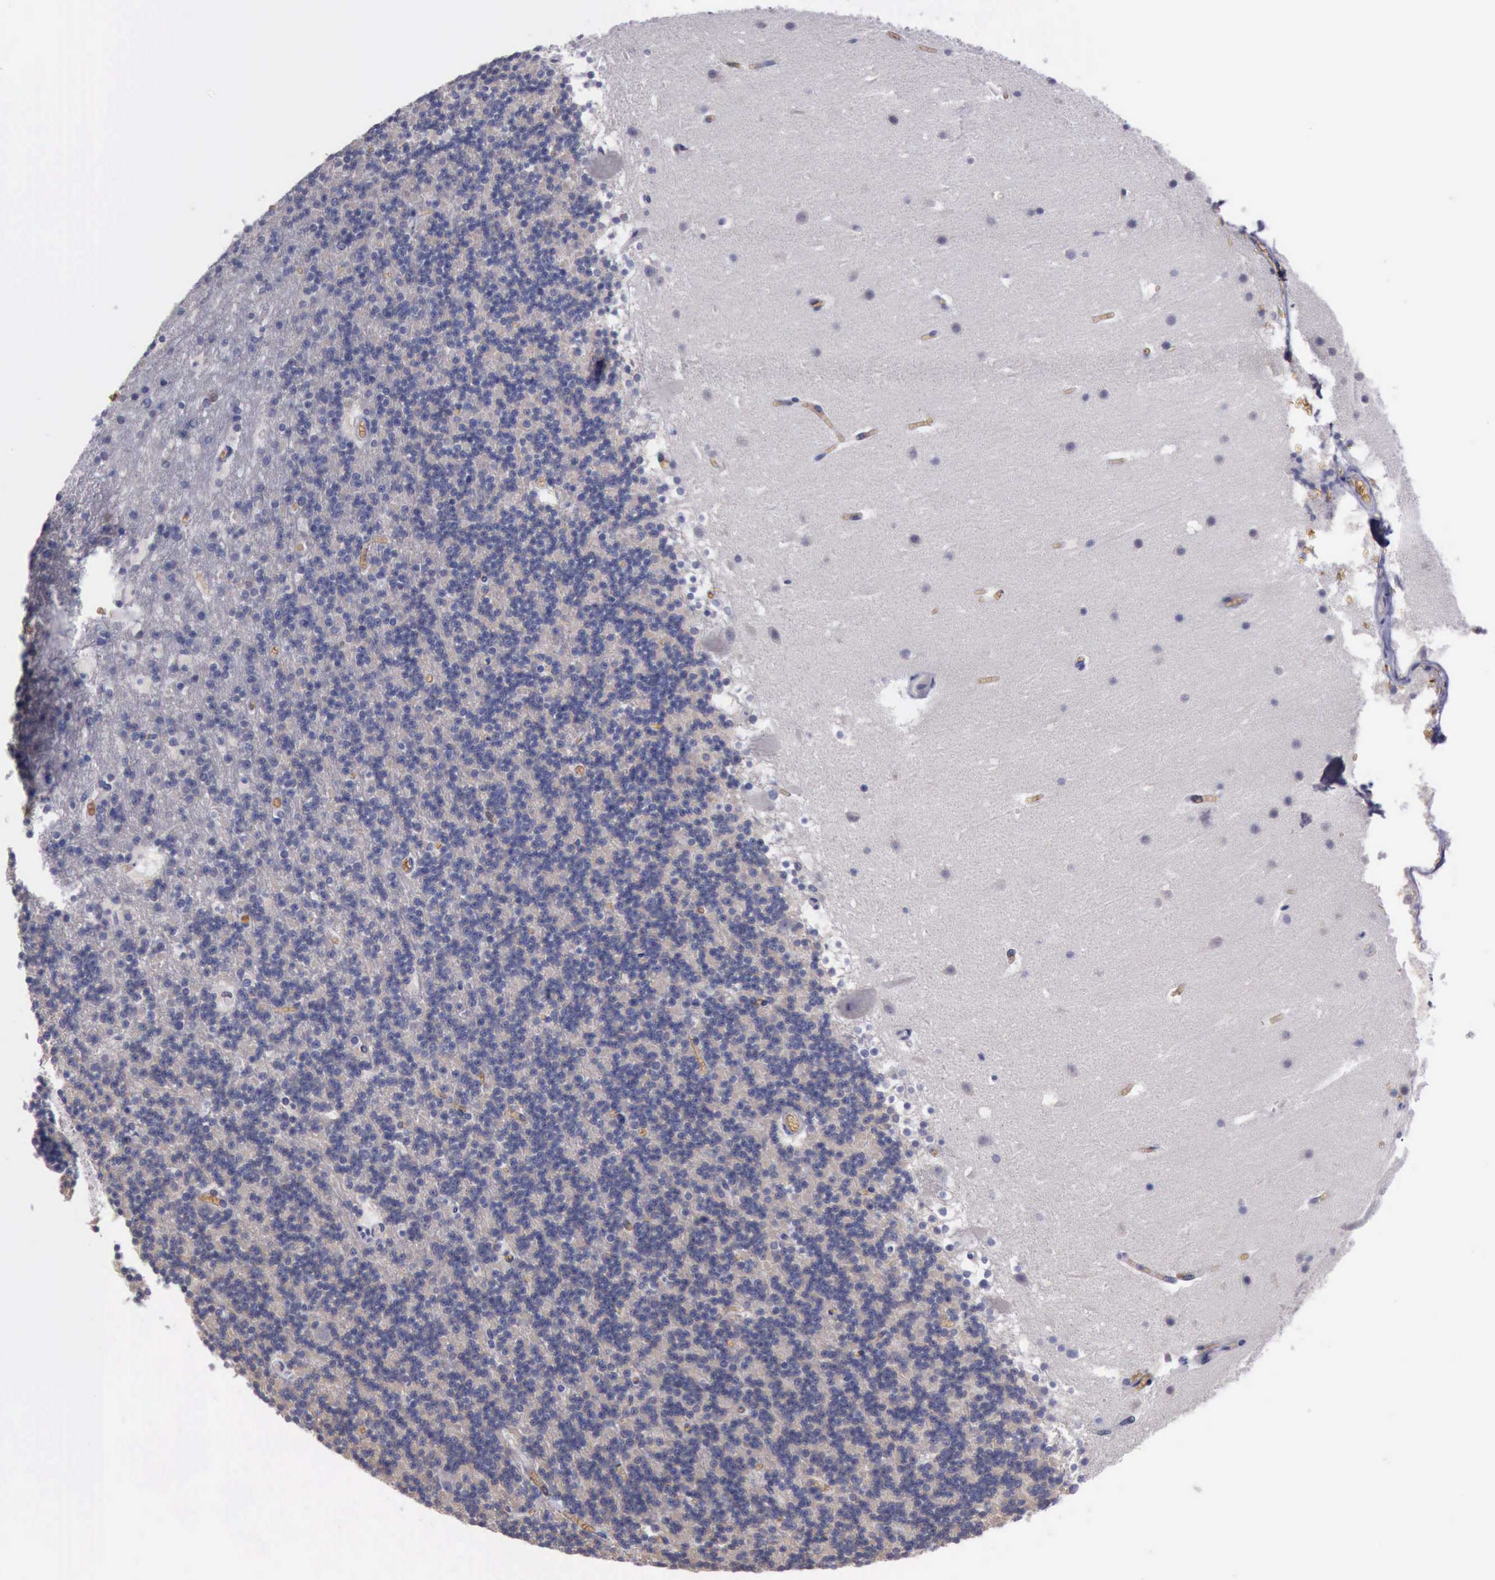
{"staining": {"intensity": "negative", "quantity": "none", "location": "none"}, "tissue": "cerebellum", "cell_type": "Cells in granular layer", "image_type": "normal", "snomed": [{"axis": "morphology", "description": "Normal tissue, NOS"}, {"axis": "topography", "description": "Cerebellum"}], "caption": "Cells in granular layer show no significant staining in benign cerebellum. The staining is performed using DAB brown chromogen with nuclei counter-stained in using hematoxylin.", "gene": "CEP128", "patient": {"sex": "male", "age": 45}}